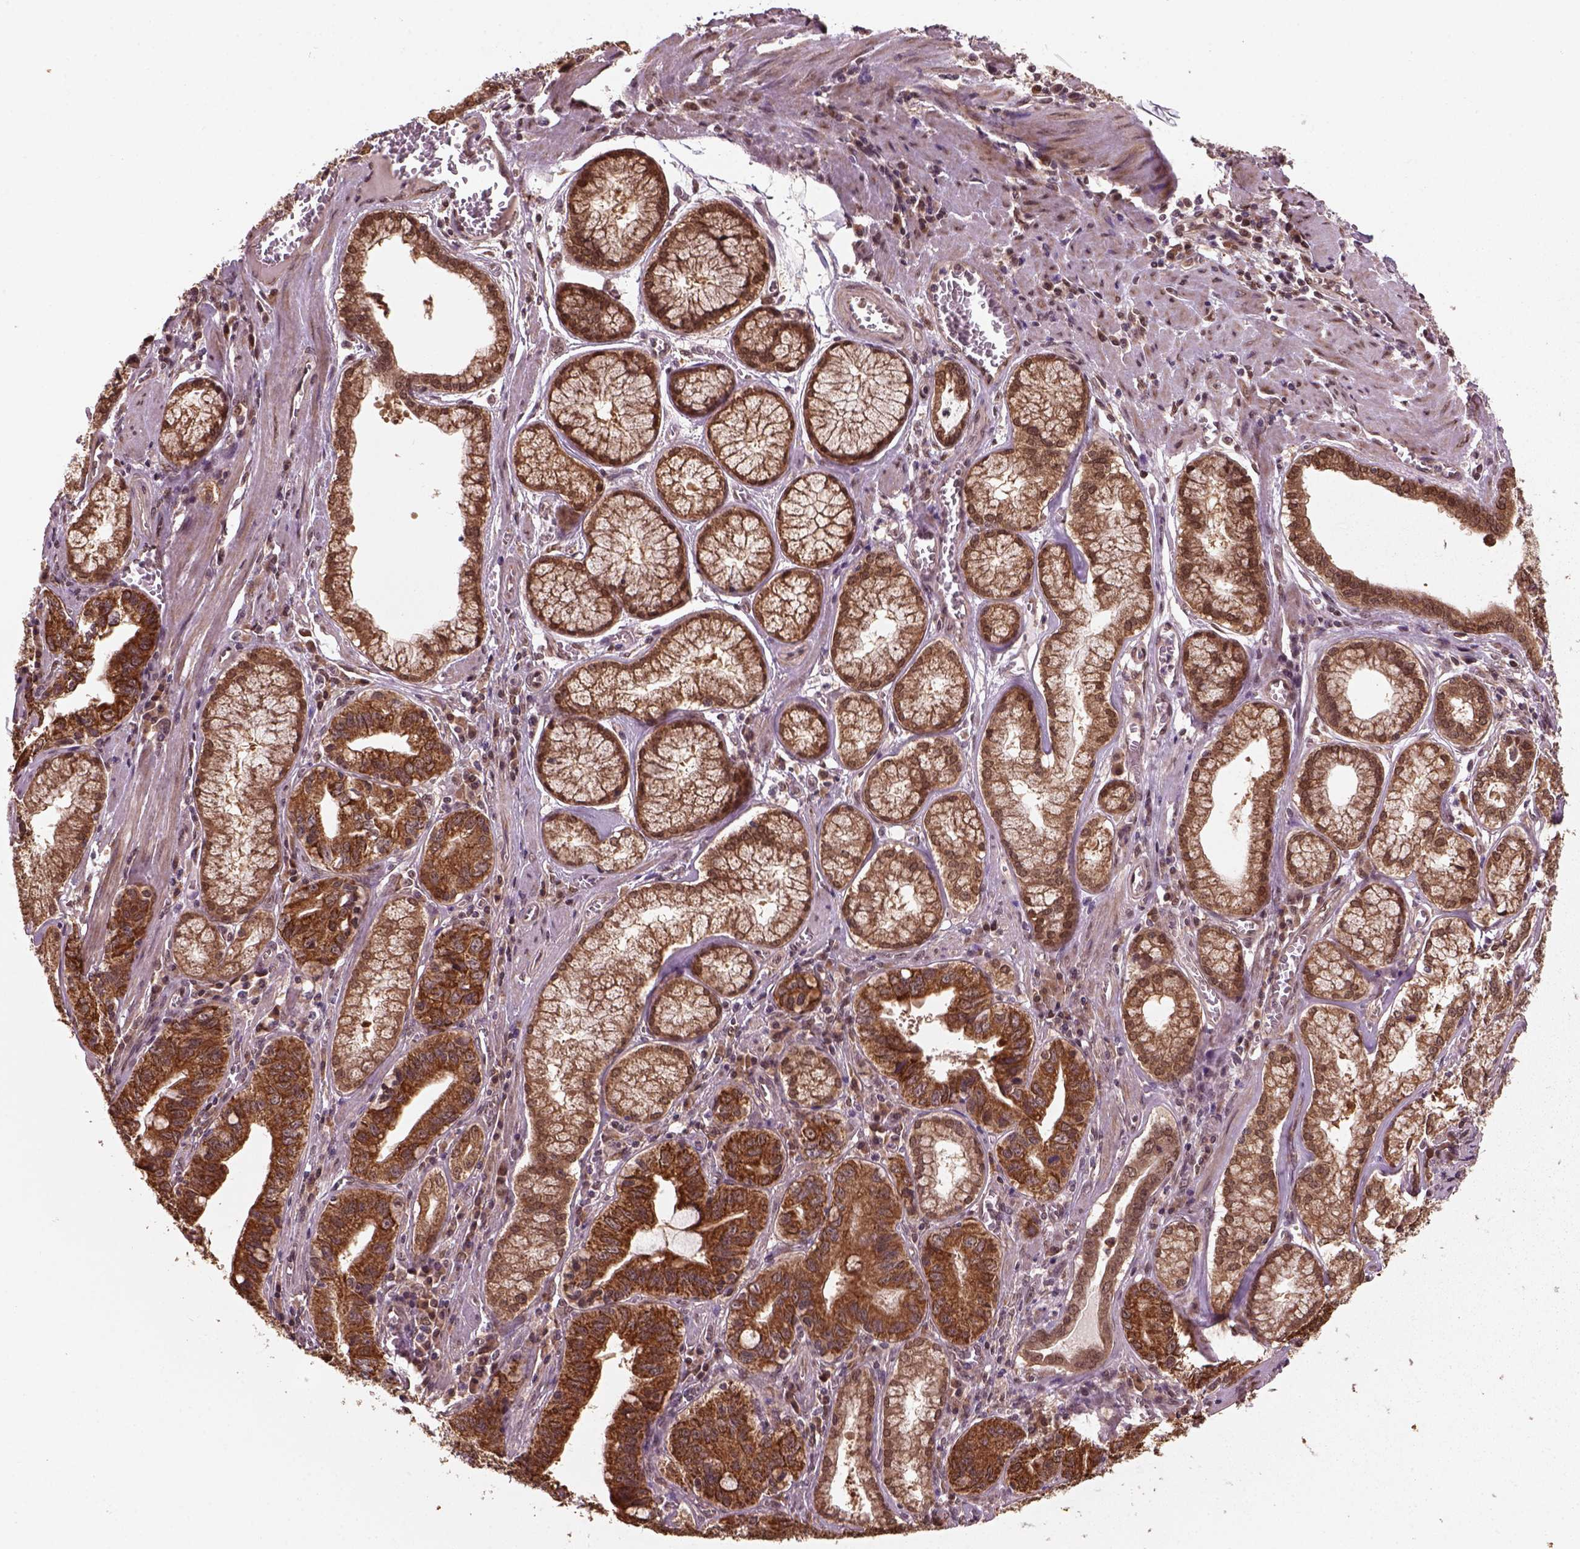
{"staining": {"intensity": "strong", "quantity": ">75%", "location": "cytoplasmic/membranous,nuclear"}, "tissue": "stomach cancer", "cell_type": "Tumor cells", "image_type": "cancer", "snomed": [{"axis": "morphology", "description": "Adenocarcinoma, NOS"}, {"axis": "topography", "description": "Stomach, lower"}], "caption": "High-magnification brightfield microscopy of stomach adenocarcinoma stained with DAB (brown) and counterstained with hematoxylin (blue). tumor cells exhibit strong cytoplasmic/membranous and nuclear staining is identified in approximately>75% of cells. Nuclei are stained in blue.", "gene": "NUDT9", "patient": {"sex": "female", "age": 76}}